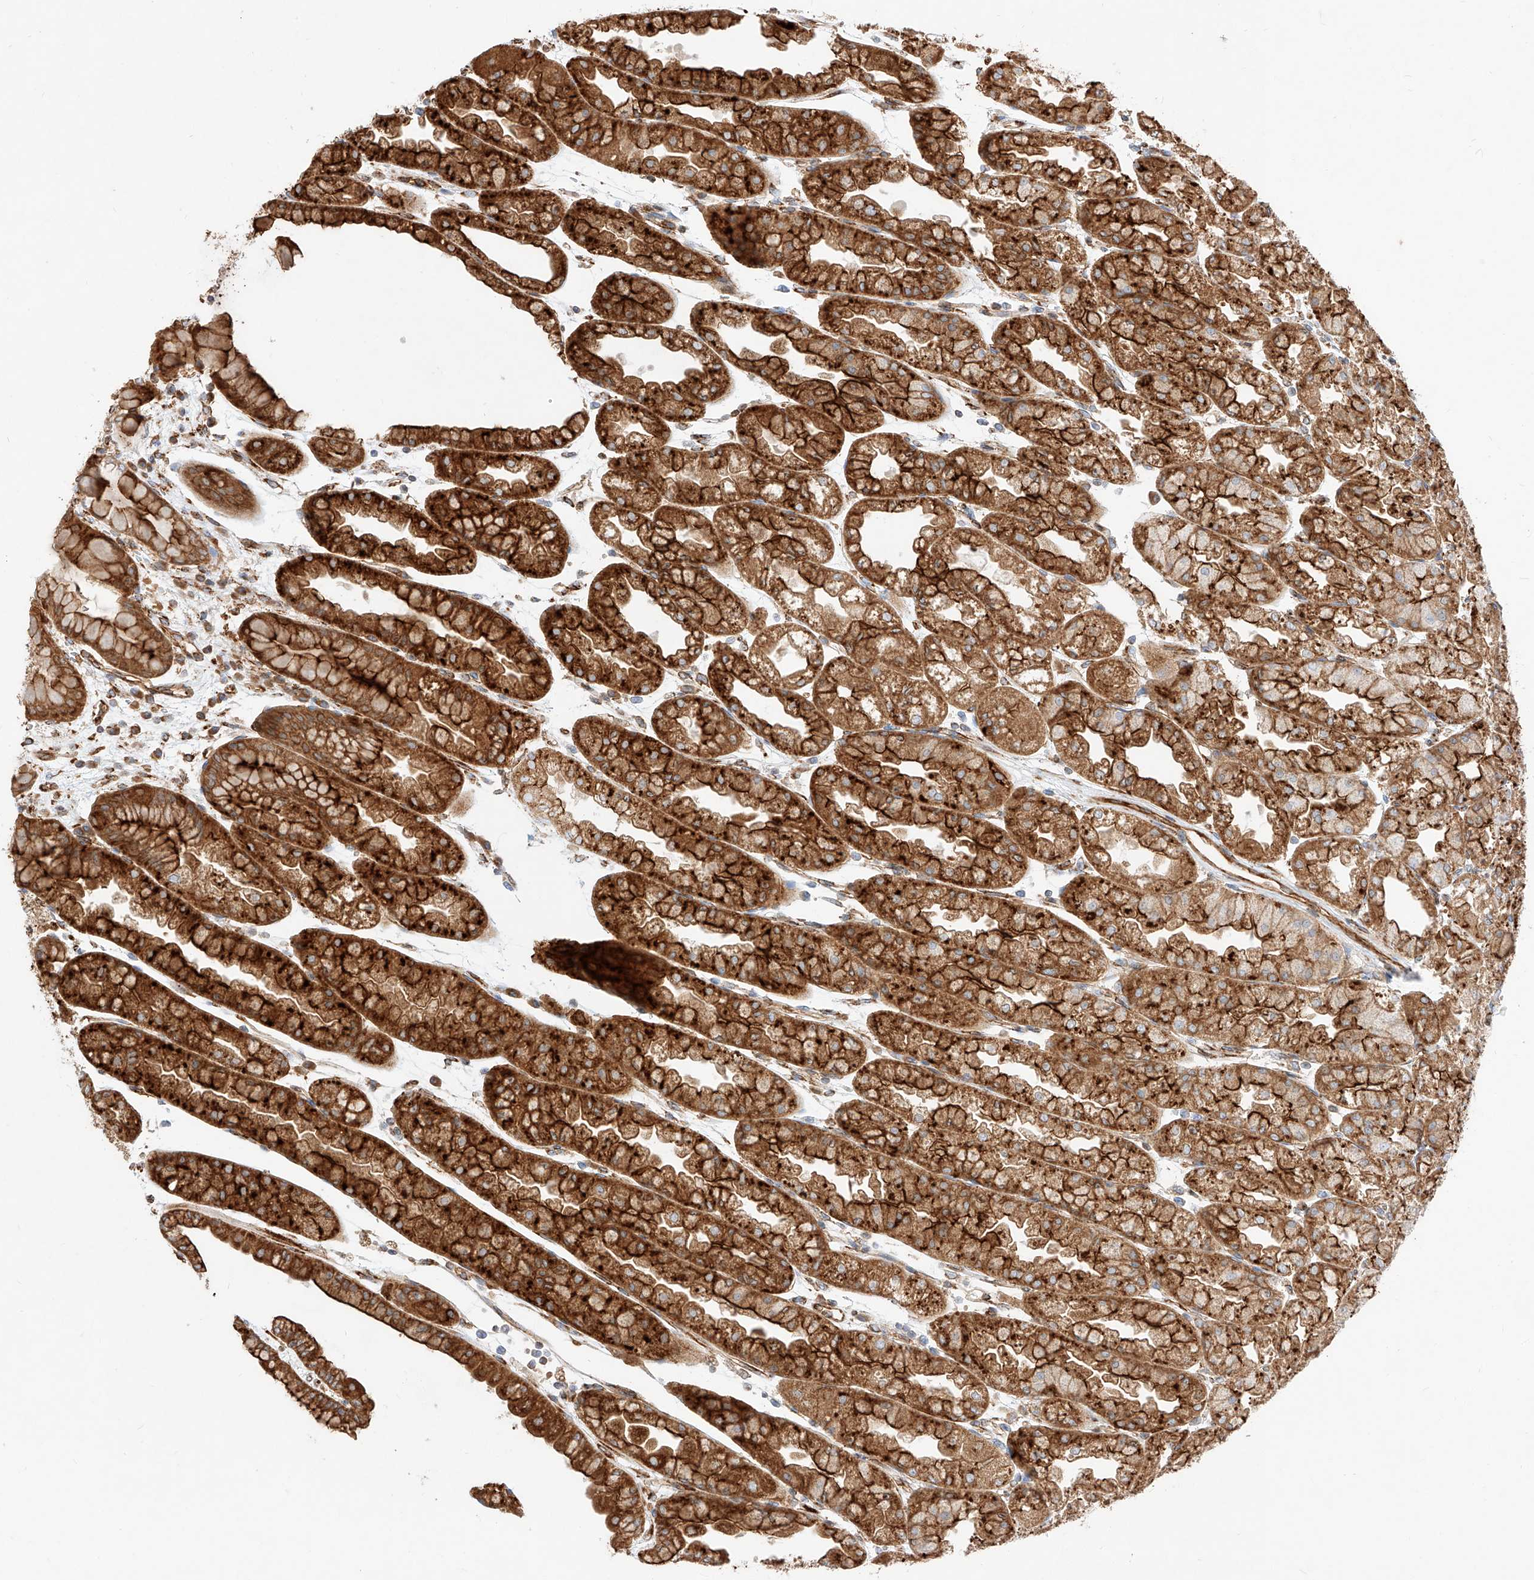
{"staining": {"intensity": "strong", "quantity": ">75%", "location": "cytoplasmic/membranous"}, "tissue": "stomach", "cell_type": "Glandular cells", "image_type": "normal", "snomed": [{"axis": "morphology", "description": "Normal tissue, NOS"}, {"axis": "topography", "description": "Stomach, upper"}], "caption": "DAB immunohistochemical staining of normal human stomach reveals strong cytoplasmic/membranous protein expression in about >75% of glandular cells. The staining was performed using DAB (3,3'-diaminobenzidine), with brown indicating positive protein expression. Nuclei are stained blue with hematoxylin.", "gene": "CSGALNACT2", "patient": {"sex": "male", "age": 47}}